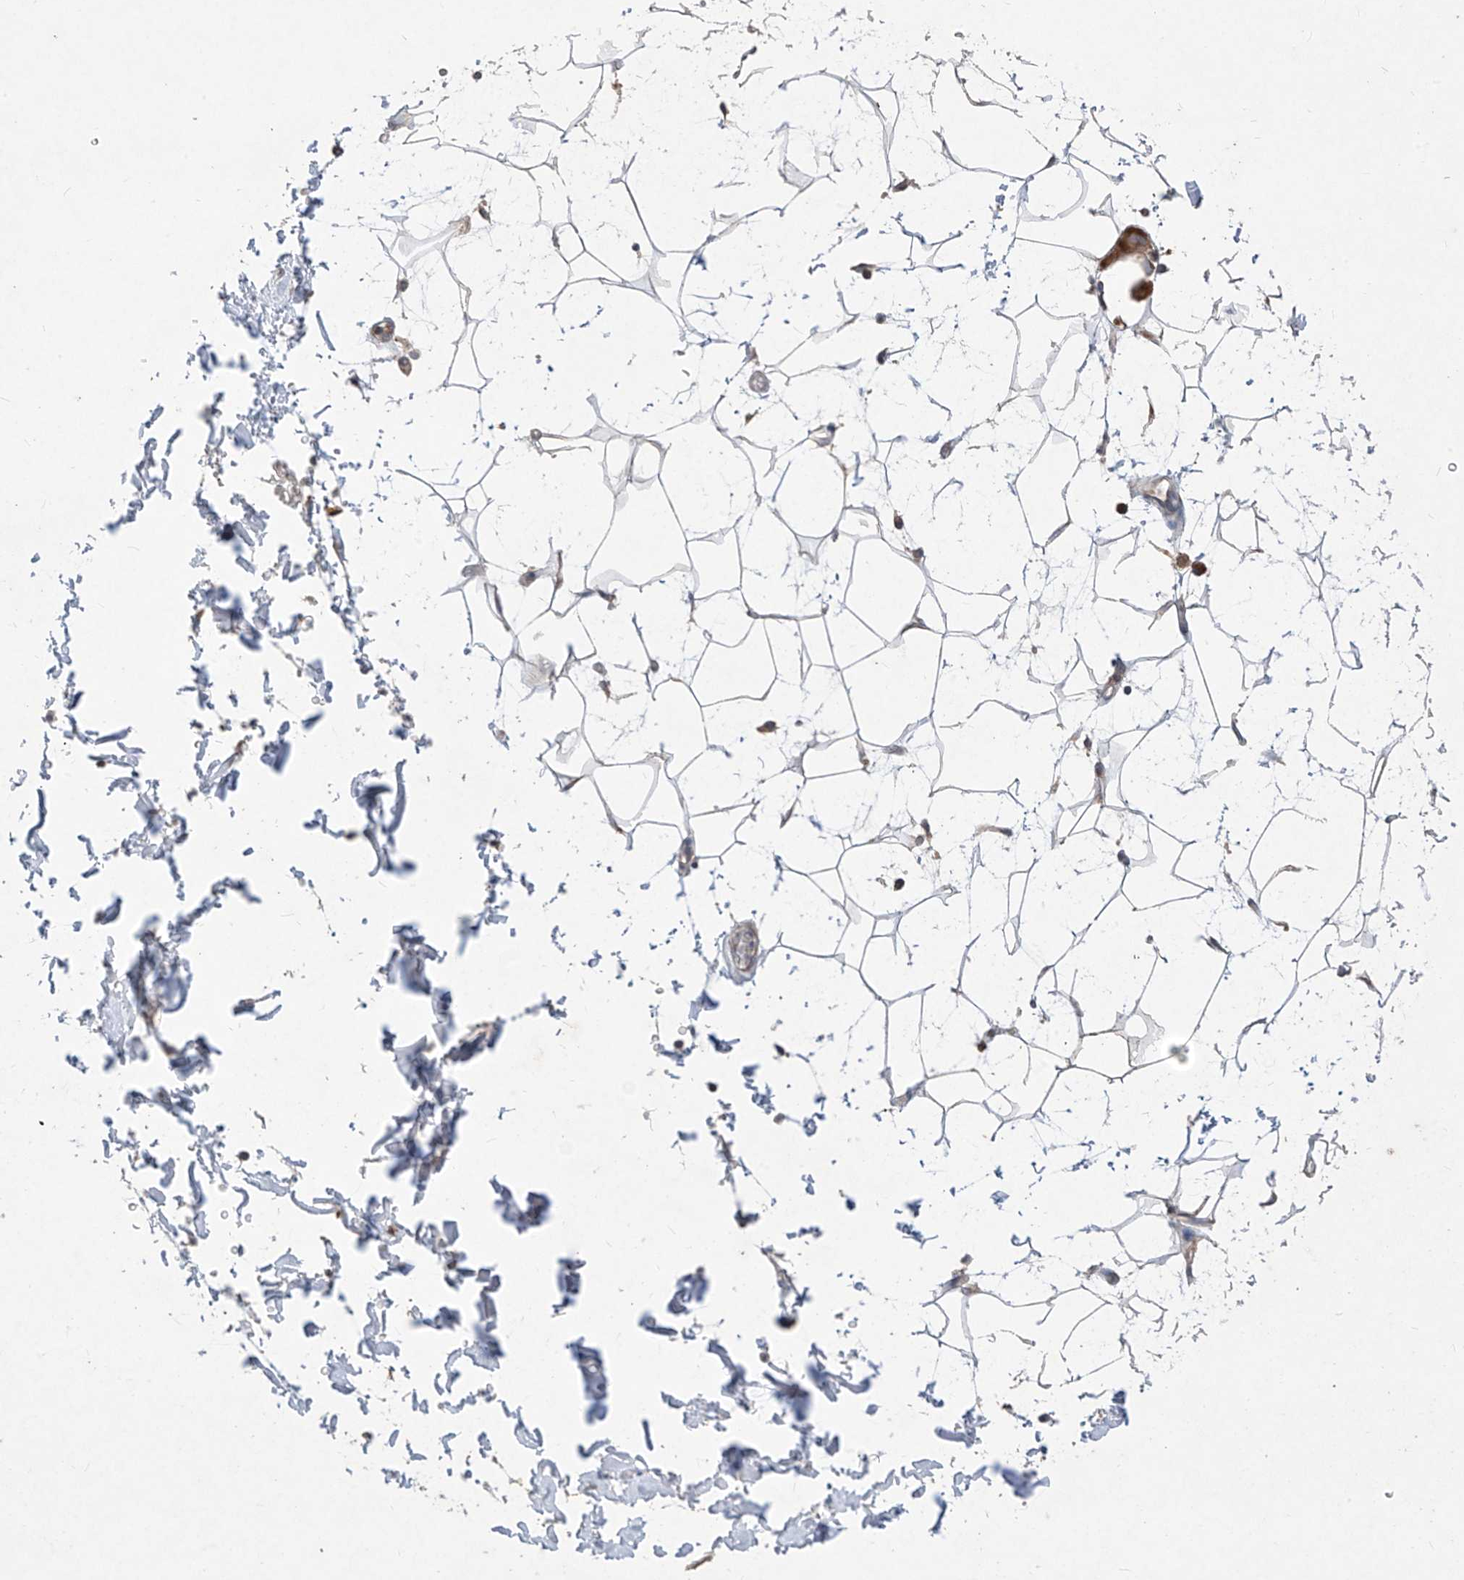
{"staining": {"intensity": "negative", "quantity": "none", "location": "none"}, "tissue": "adipose tissue", "cell_type": "Adipocytes", "image_type": "normal", "snomed": [{"axis": "morphology", "description": "Normal tissue, NOS"}, {"axis": "topography", "description": "Soft tissue"}], "caption": "An immunohistochemistry (IHC) photomicrograph of benign adipose tissue is shown. There is no staining in adipocytes of adipose tissue. (IHC, brightfield microscopy, high magnification).", "gene": "RPL34", "patient": {"sex": "male", "age": 72}}